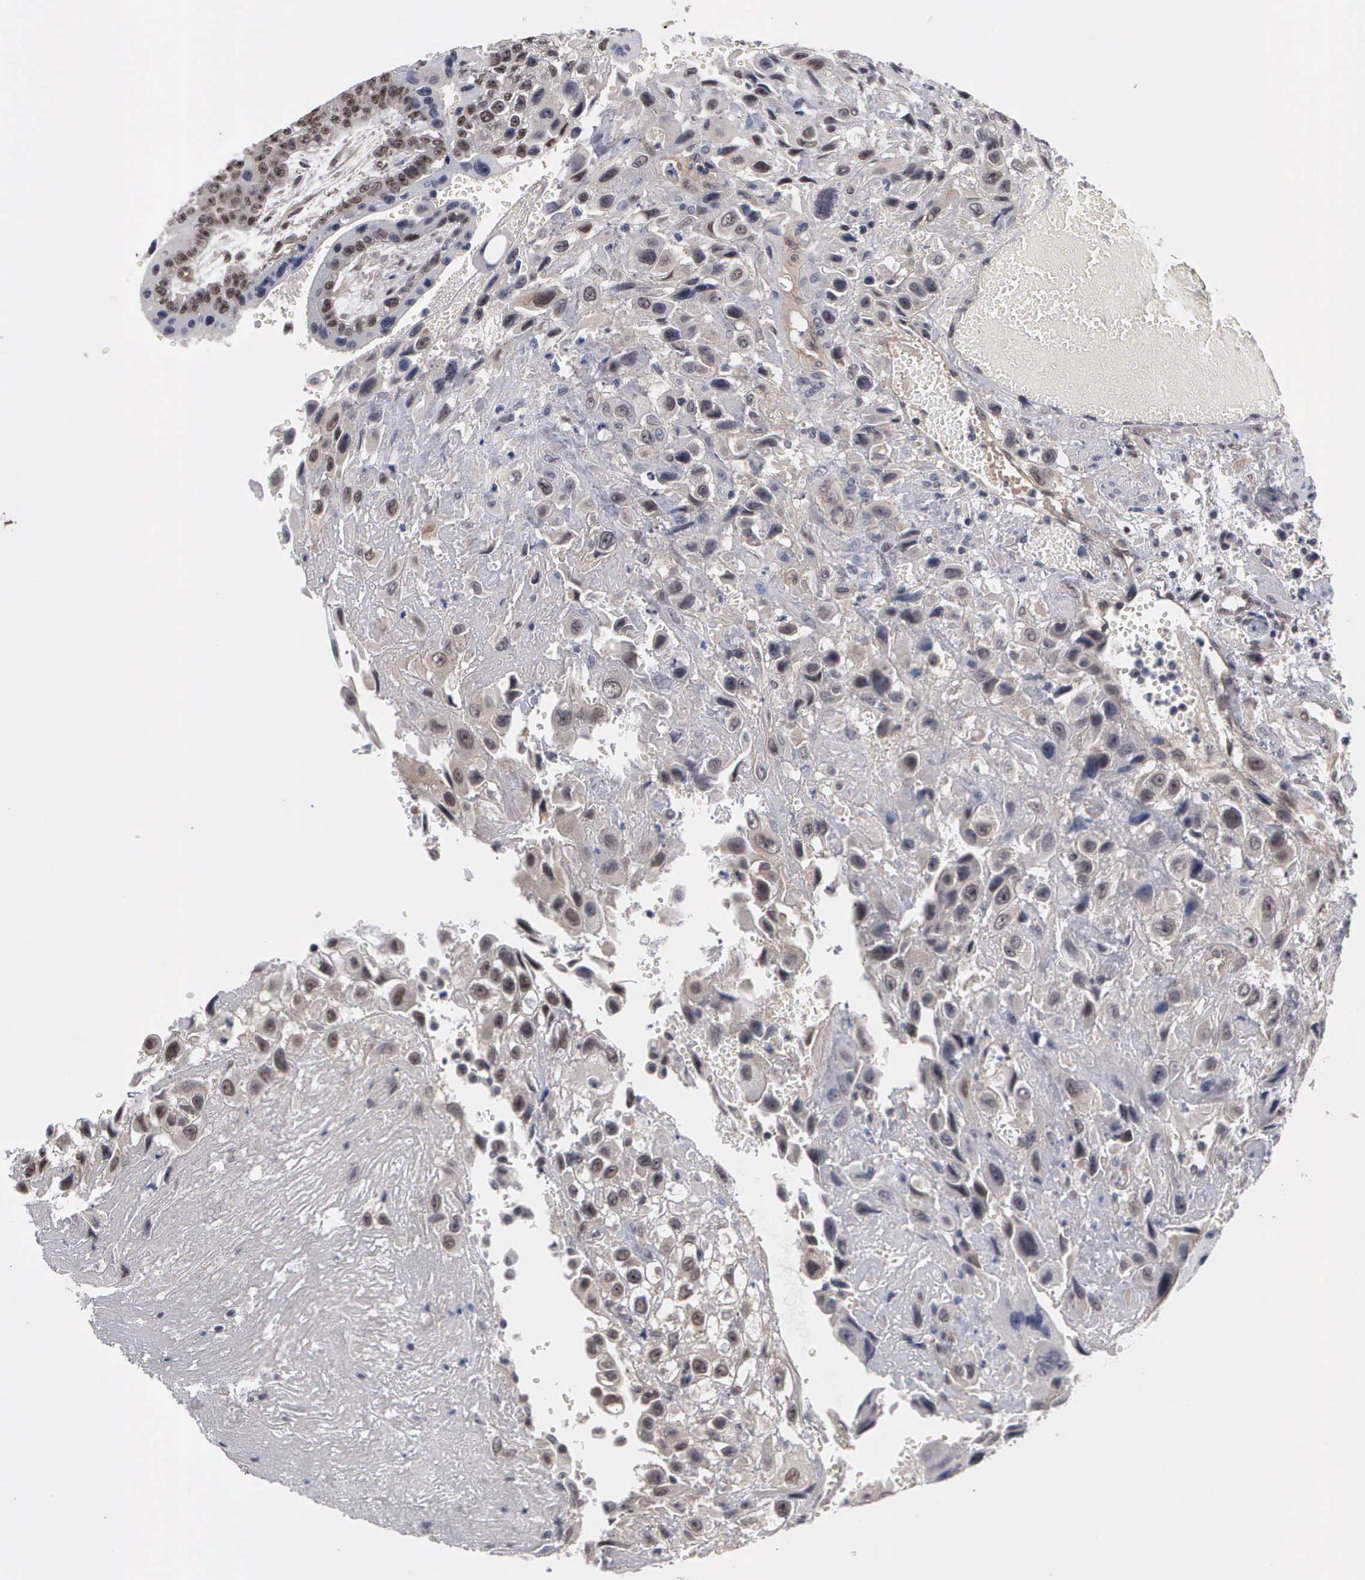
{"staining": {"intensity": "moderate", "quantity": "25%-75%", "location": "nuclear"}, "tissue": "placenta", "cell_type": "Decidual cells", "image_type": "normal", "snomed": [{"axis": "morphology", "description": "Normal tissue, NOS"}, {"axis": "topography", "description": "Placenta"}], "caption": "DAB immunohistochemical staining of benign human placenta reveals moderate nuclear protein positivity in about 25%-75% of decidual cells.", "gene": "ZBTB33", "patient": {"sex": "female", "age": 34}}